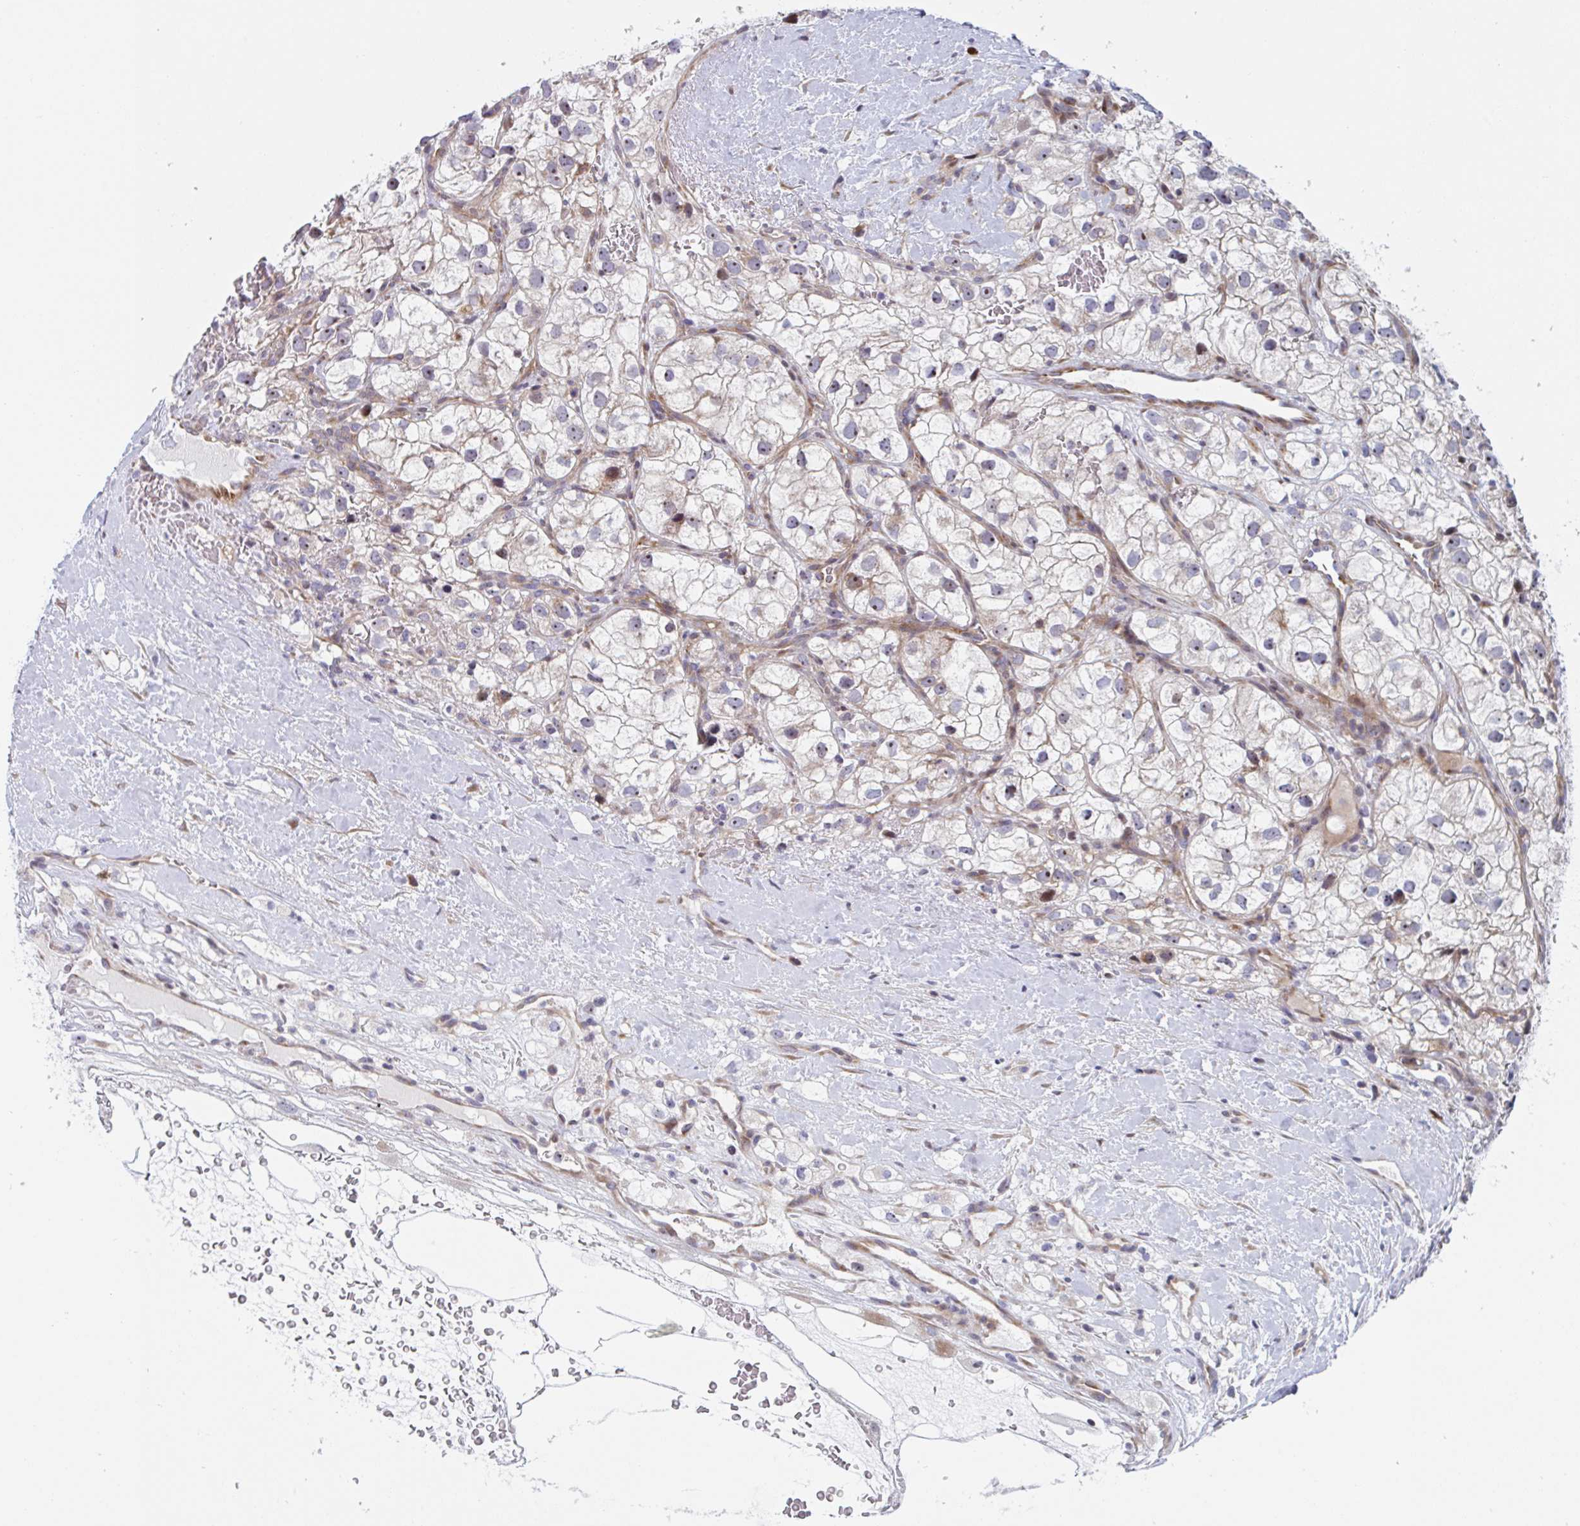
{"staining": {"intensity": "moderate", "quantity": "25%-75%", "location": "cytoplasmic/membranous,nuclear"}, "tissue": "renal cancer", "cell_type": "Tumor cells", "image_type": "cancer", "snomed": [{"axis": "morphology", "description": "Adenocarcinoma, NOS"}, {"axis": "topography", "description": "Kidney"}], "caption": "High-power microscopy captured an IHC image of renal cancer (adenocarcinoma), revealing moderate cytoplasmic/membranous and nuclear staining in approximately 25%-75% of tumor cells.", "gene": "DUXA", "patient": {"sex": "male", "age": 59}}